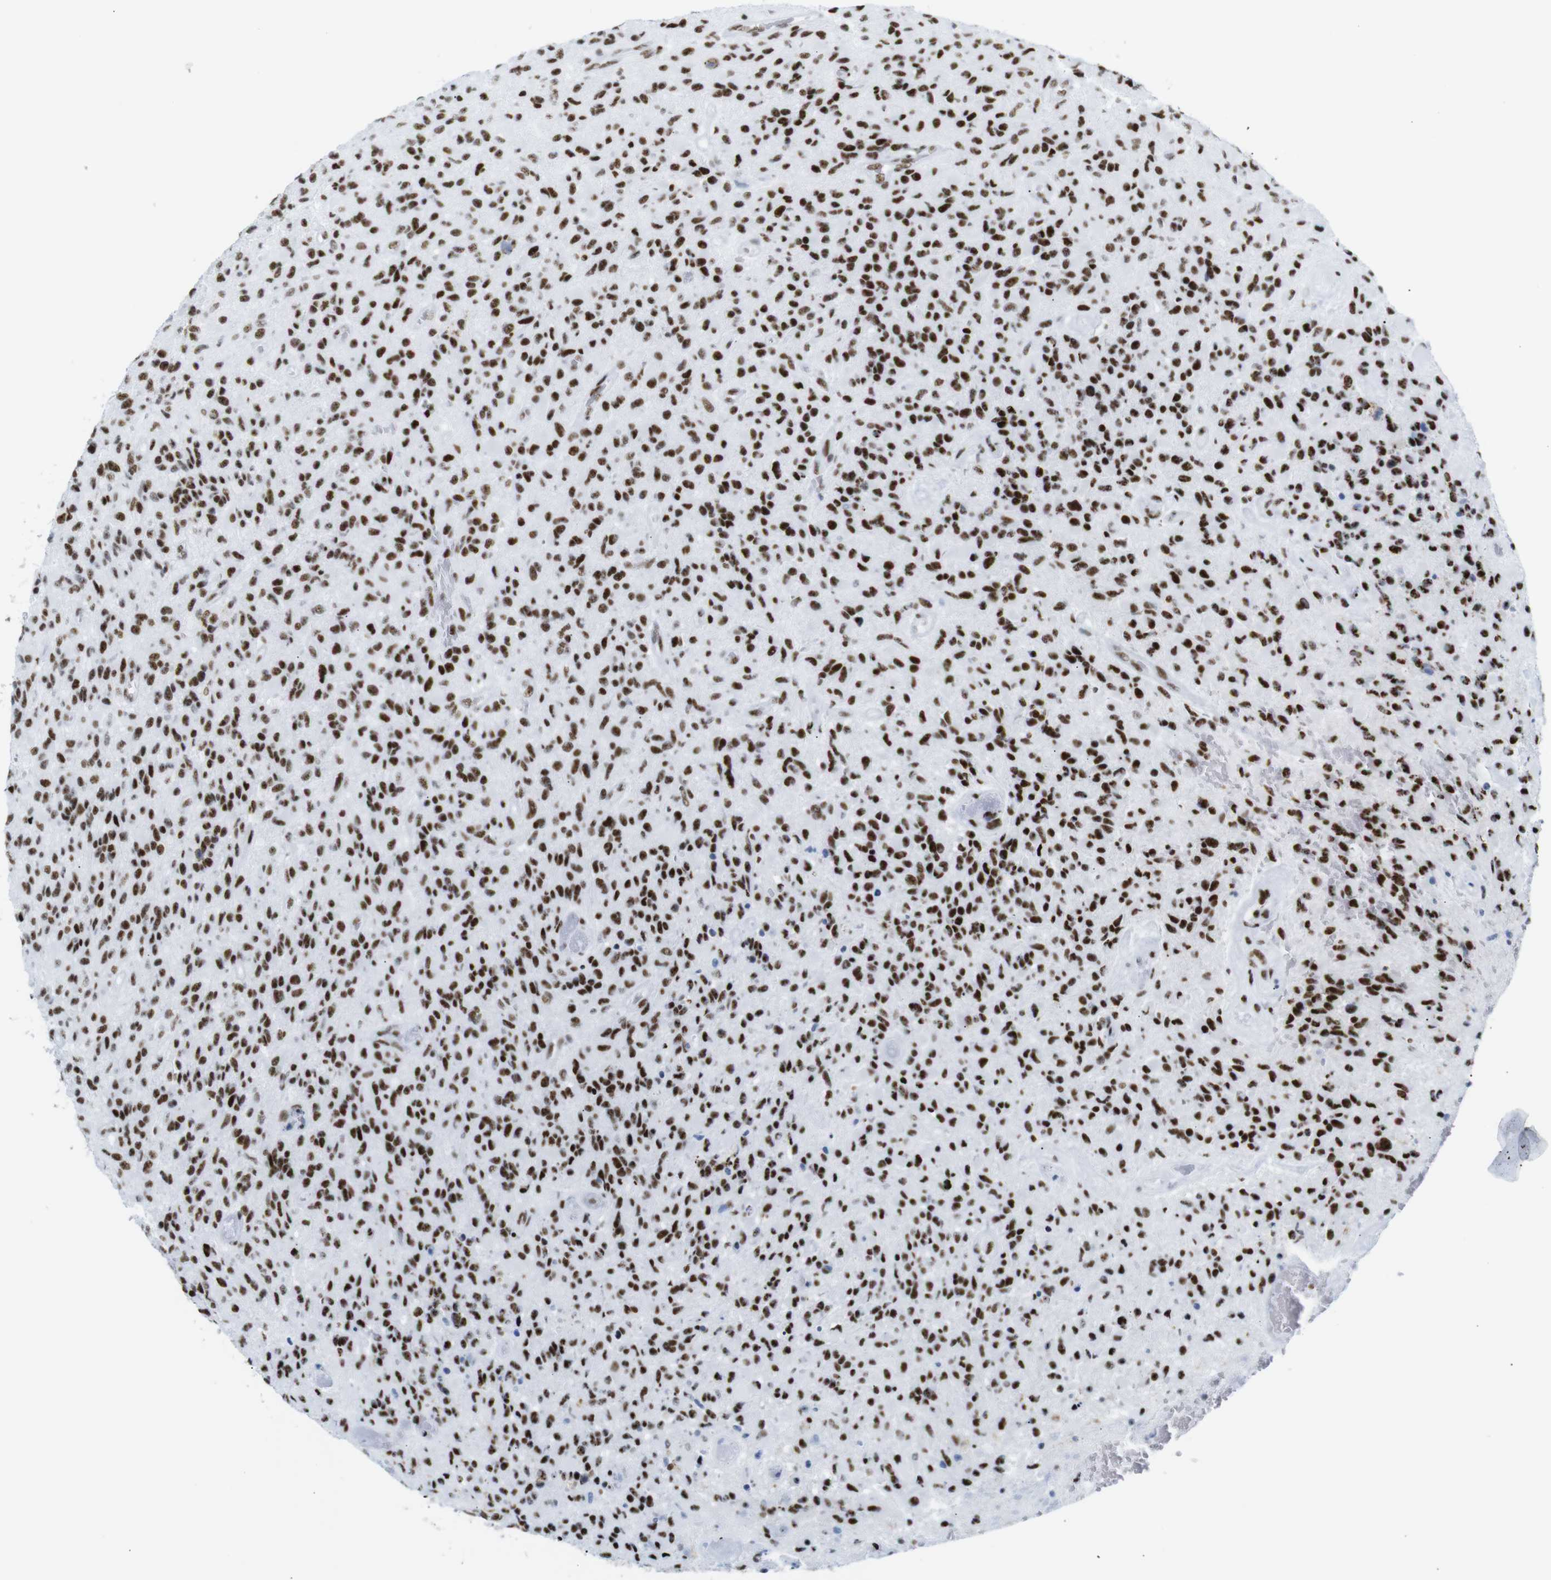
{"staining": {"intensity": "strong", "quantity": ">75%", "location": "nuclear"}, "tissue": "glioma", "cell_type": "Tumor cells", "image_type": "cancer", "snomed": [{"axis": "morphology", "description": "Glioma, malignant, High grade"}, {"axis": "topography", "description": "Brain"}], "caption": "Malignant glioma (high-grade) was stained to show a protein in brown. There is high levels of strong nuclear staining in about >75% of tumor cells.", "gene": "TRA2B", "patient": {"sex": "male", "age": 71}}